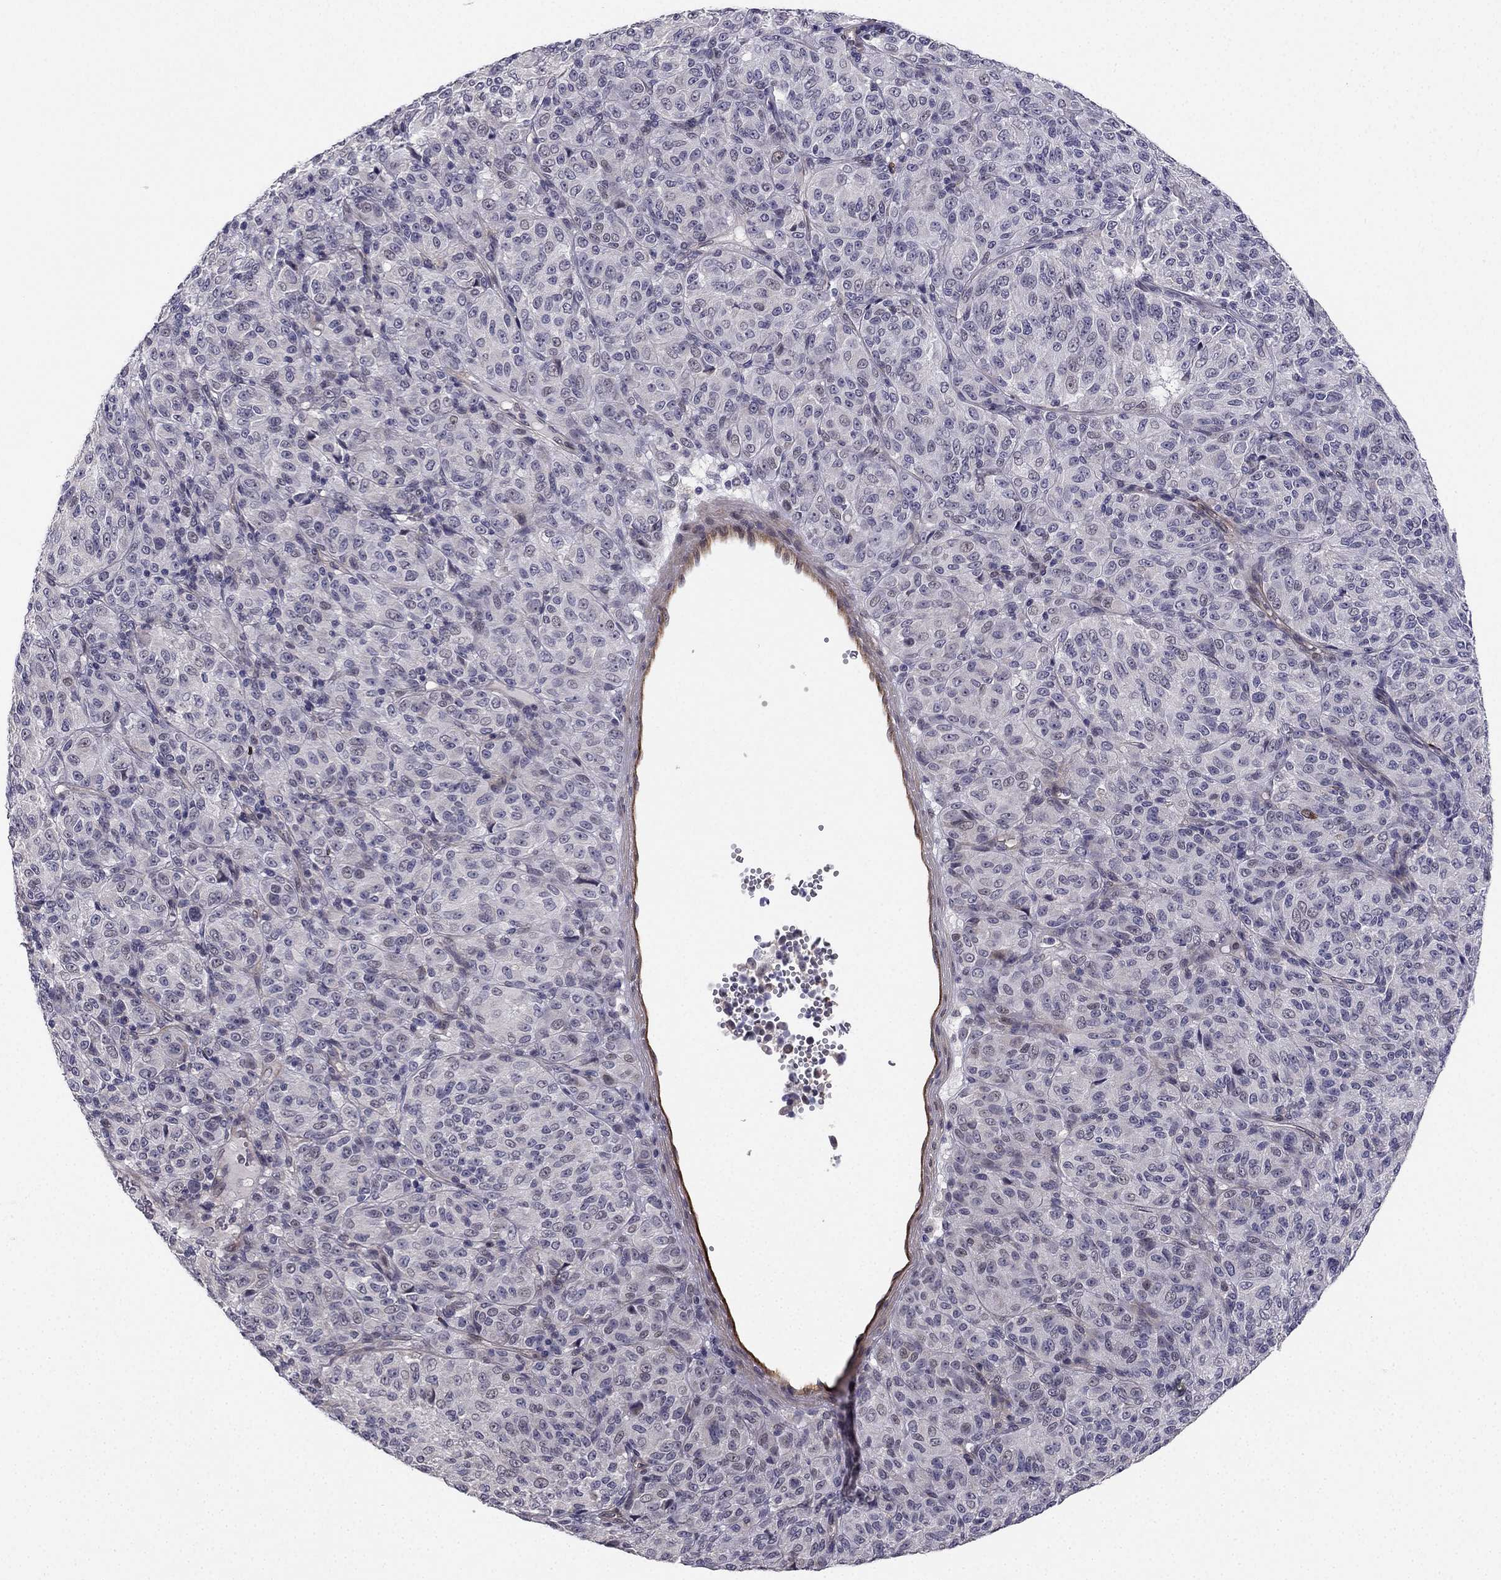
{"staining": {"intensity": "negative", "quantity": "none", "location": "none"}, "tissue": "melanoma", "cell_type": "Tumor cells", "image_type": "cancer", "snomed": [{"axis": "morphology", "description": "Malignant melanoma, Metastatic site"}, {"axis": "topography", "description": "Brain"}], "caption": "Immunohistochemistry (IHC) of malignant melanoma (metastatic site) reveals no positivity in tumor cells.", "gene": "CHST8", "patient": {"sex": "female", "age": 56}}